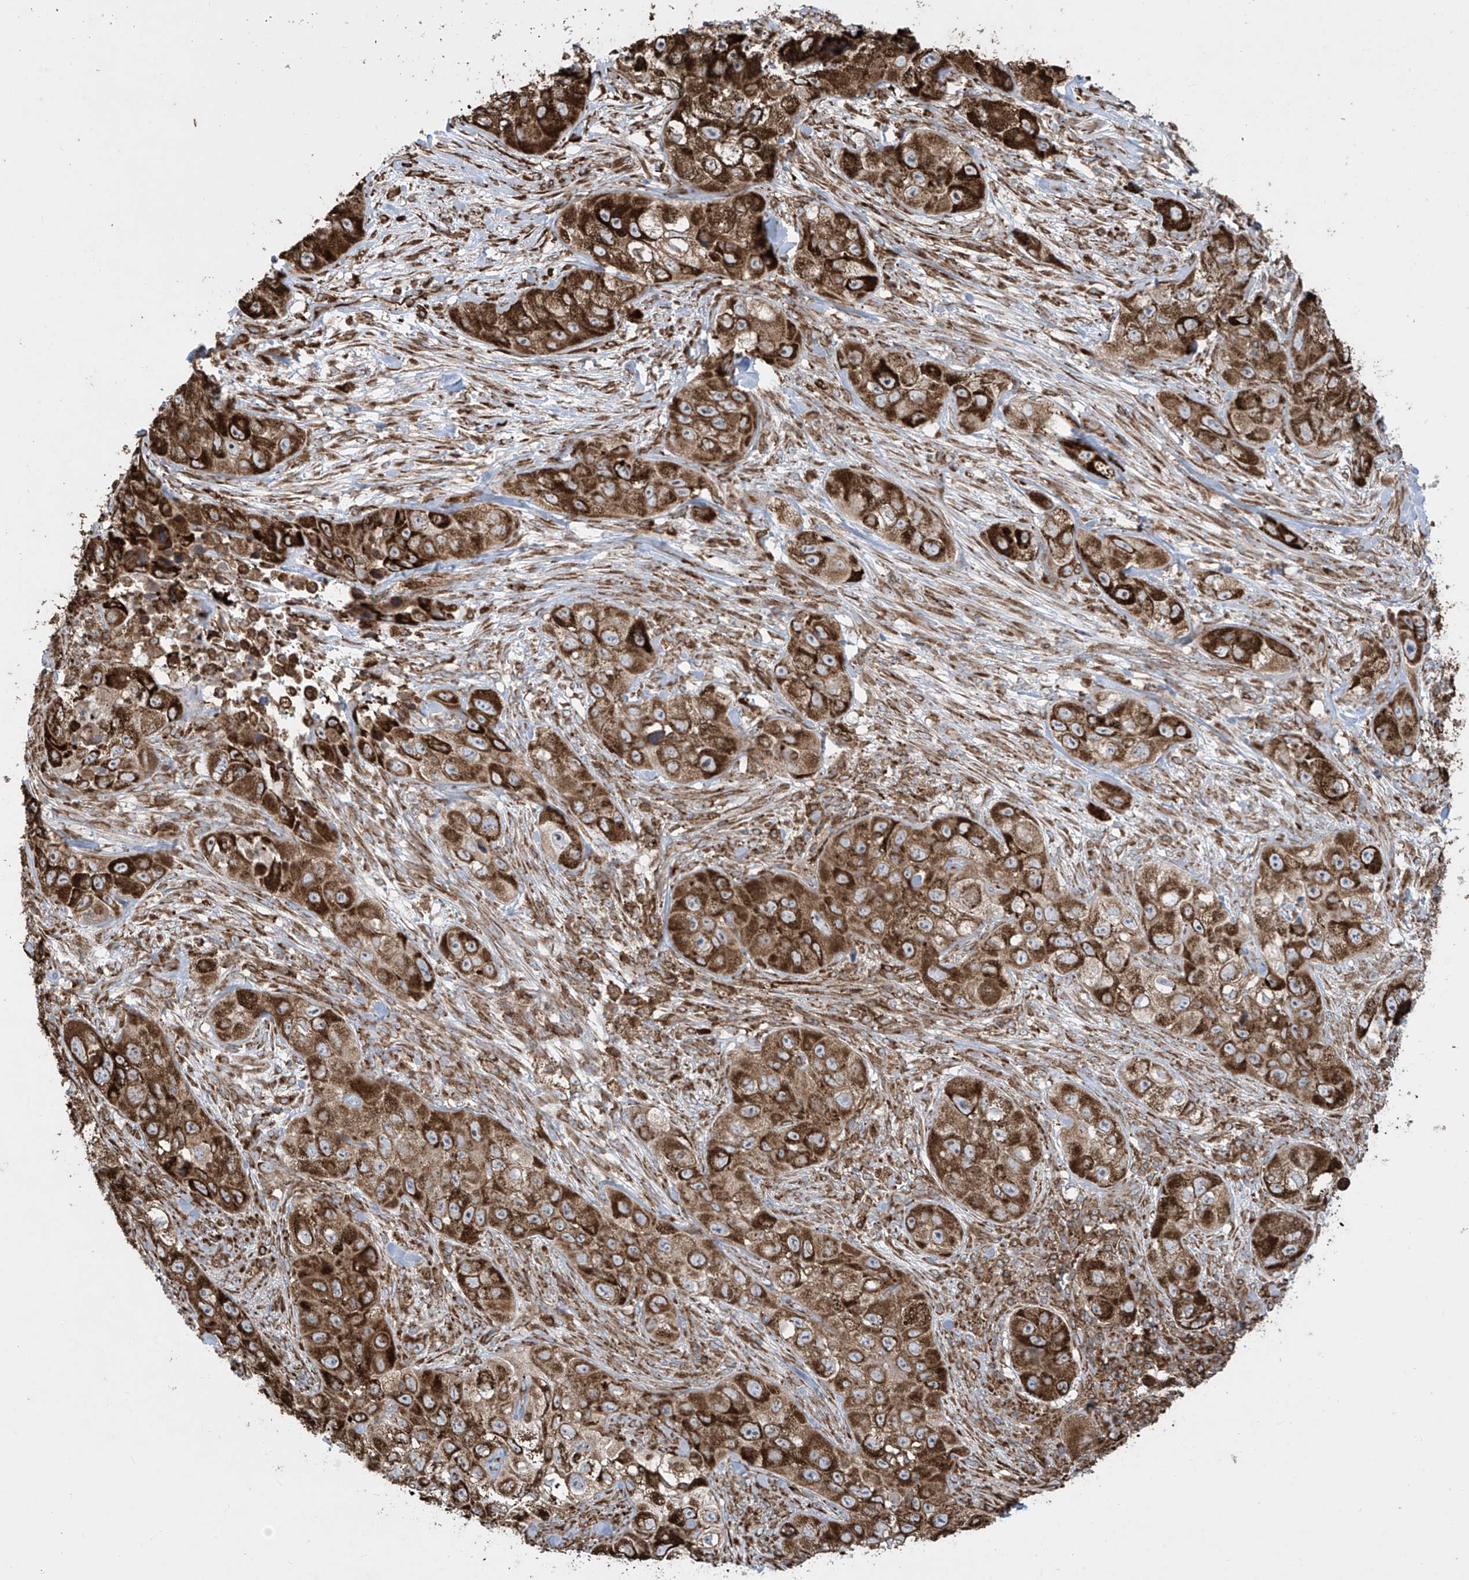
{"staining": {"intensity": "strong", "quantity": ">75%", "location": "cytoplasmic/membranous"}, "tissue": "skin cancer", "cell_type": "Tumor cells", "image_type": "cancer", "snomed": [{"axis": "morphology", "description": "Squamous cell carcinoma, NOS"}, {"axis": "topography", "description": "Skin"}, {"axis": "topography", "description": "Subcutis"}], "caption": "Immunohistochemistry (IHC) histopathology image of human skin cancer (squamous cell carcinoma) stained for a protein (brown), which shows high levels of strong cytoplasmic/membranous staining in about >75% of tumor cells.", "gene": "MX1", "patient": {"sex": "male", "age": 73}}